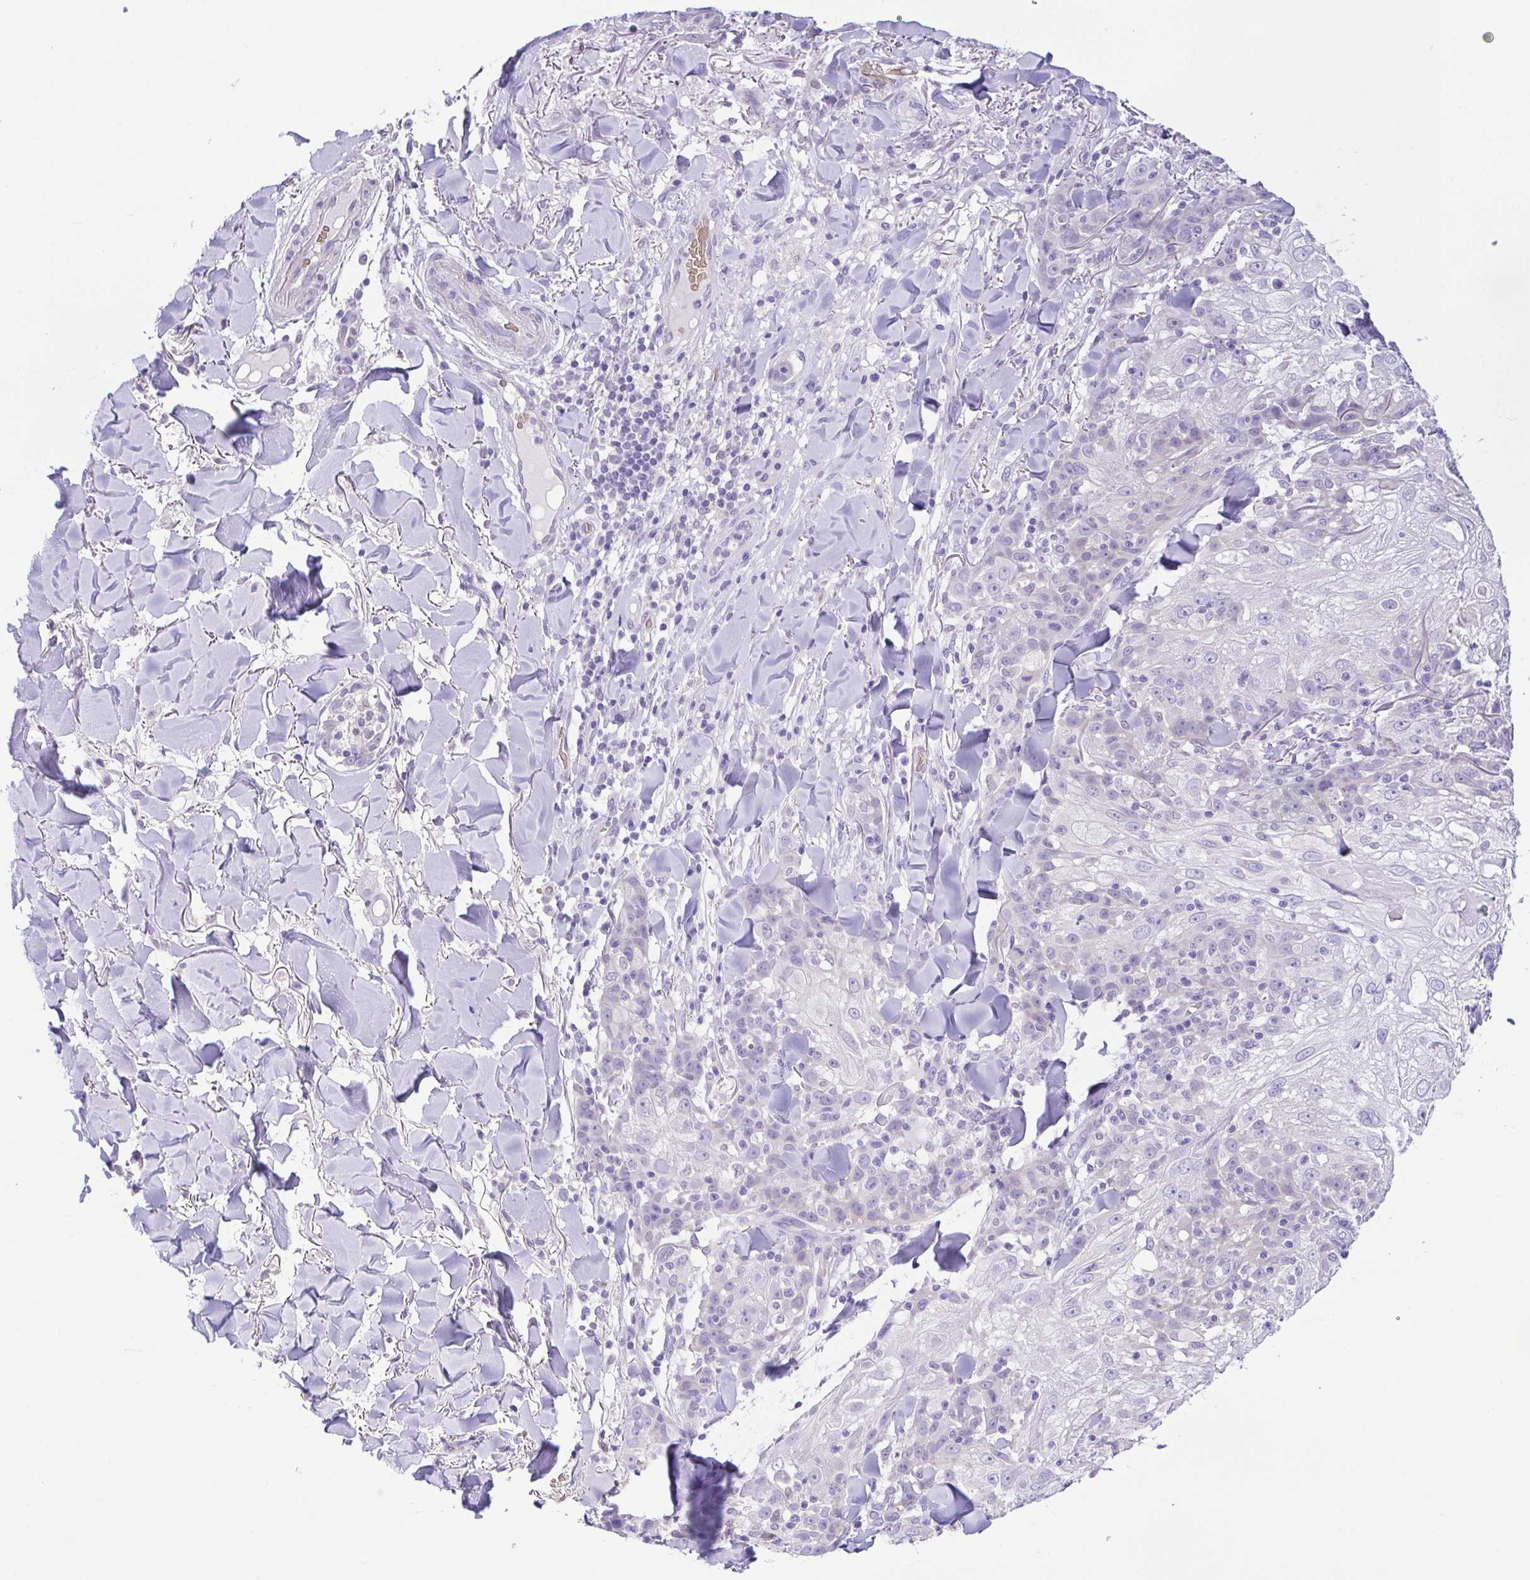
{"staining": {"intensity": "negative", "quantity": "none", "location": "none"}, "tissue": "skin cancer", "cell_type": "Tumor cells", "image_type": "cancer", "snomed": [{"axis": "morphology", "description": "Normal tissue, NOS"}, {"axis": "morphology", "description": "Squamous cell carcinoma, NOS"}, {"axis": "topography", "description": "Skin"}], "caption": "High power microscopy micrograph of an immunohistochemistry image of skin cancer (squamous cell carcinoma), revealing no significant positivity in tumor cells.", "gene": "EPB42", "patient": {"sex": "female", "age": 83}}